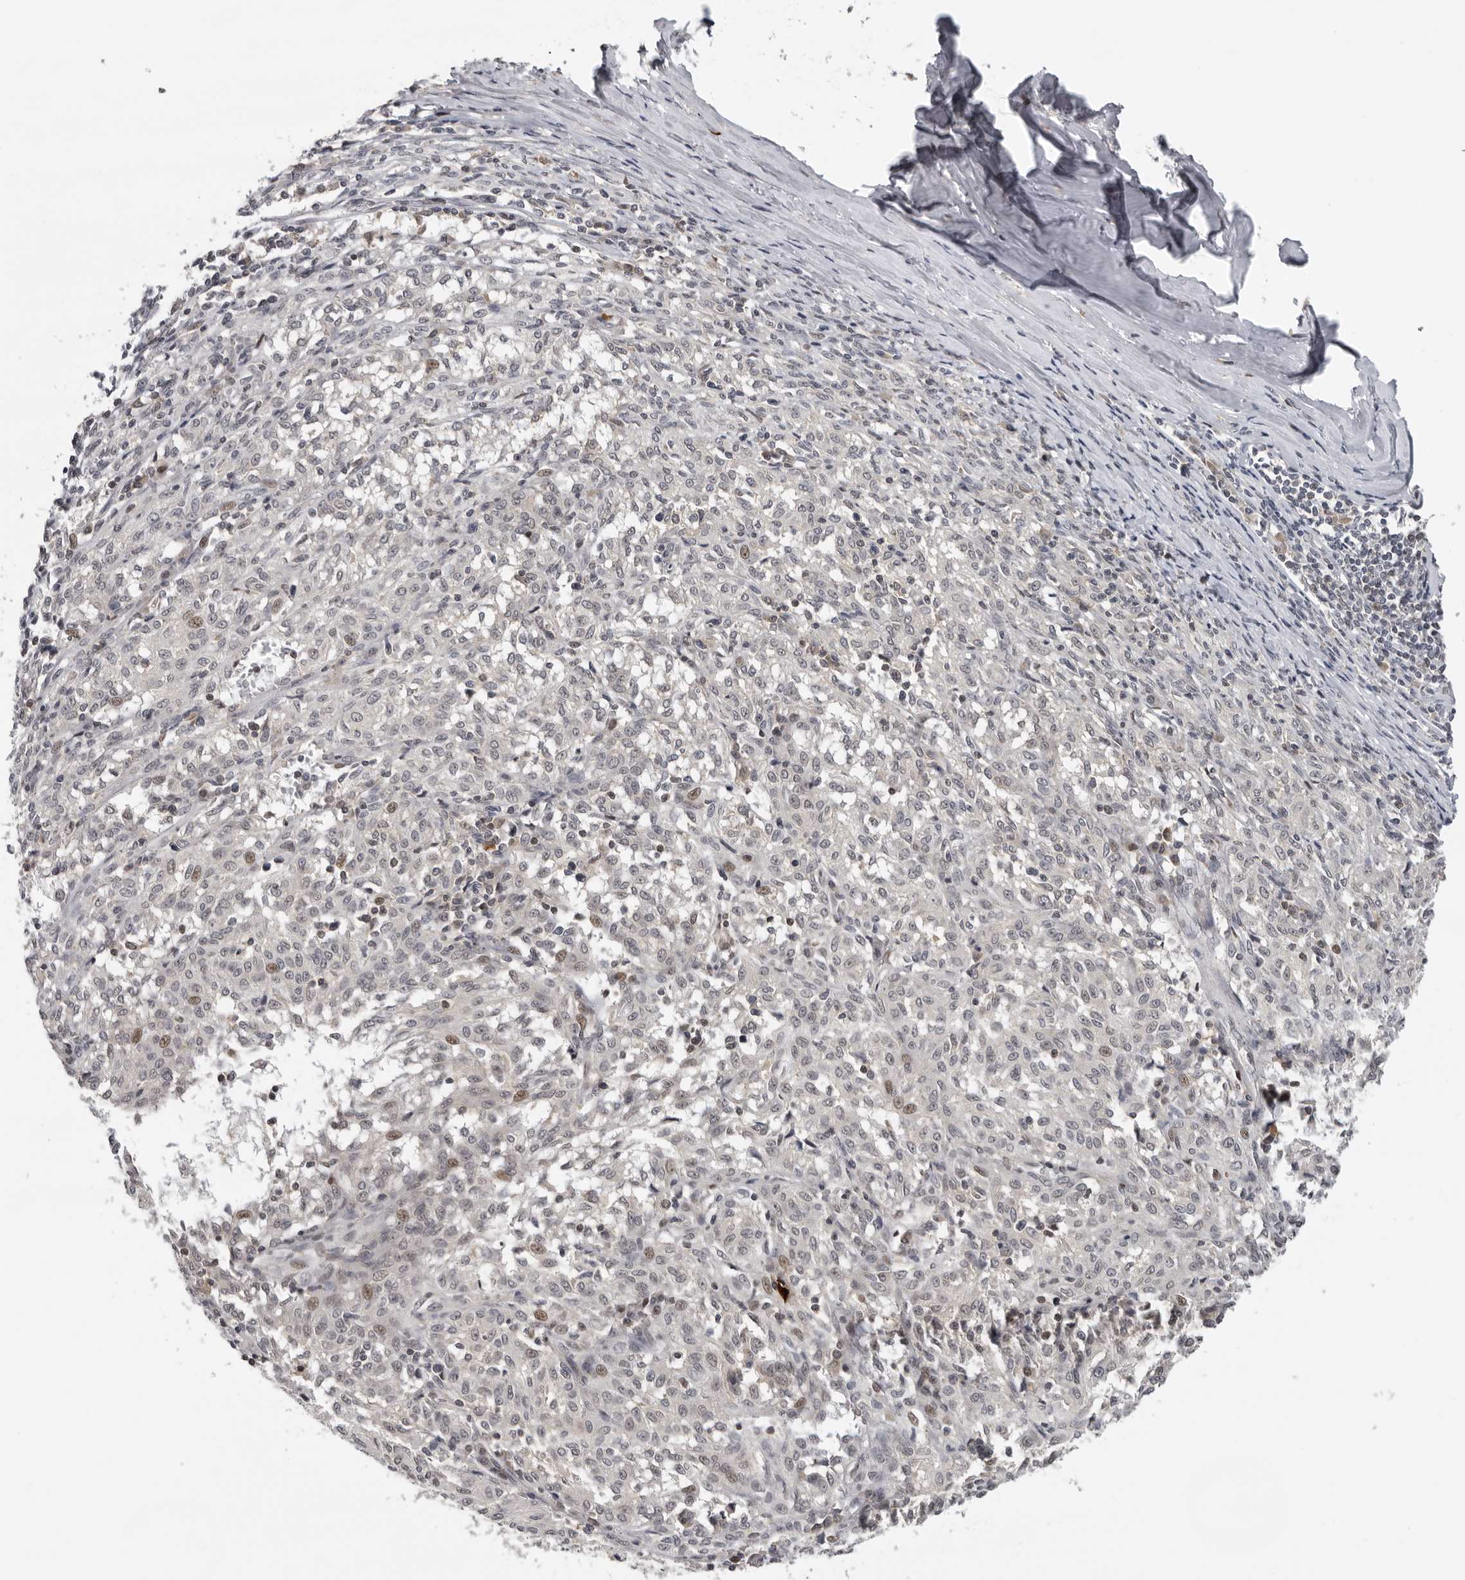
{"staining": {"intensity": "negative", "quantity": "none", "location": "none"}, "tissue": "melanoma", "cell_type": "Tumor cells", "image_type": "cancer", "snomed": [{"axis": "morphology", "description": "Malignant melanoma, NOS"}, {"axis": "topography", "description": "Skin"}], "caption": "Melanoma stained for a protein using immunohistochemistry exhibits no positivity tumor cells.", "gene": "KIF2B", "patient": {"sex": "female", "age": 72}}